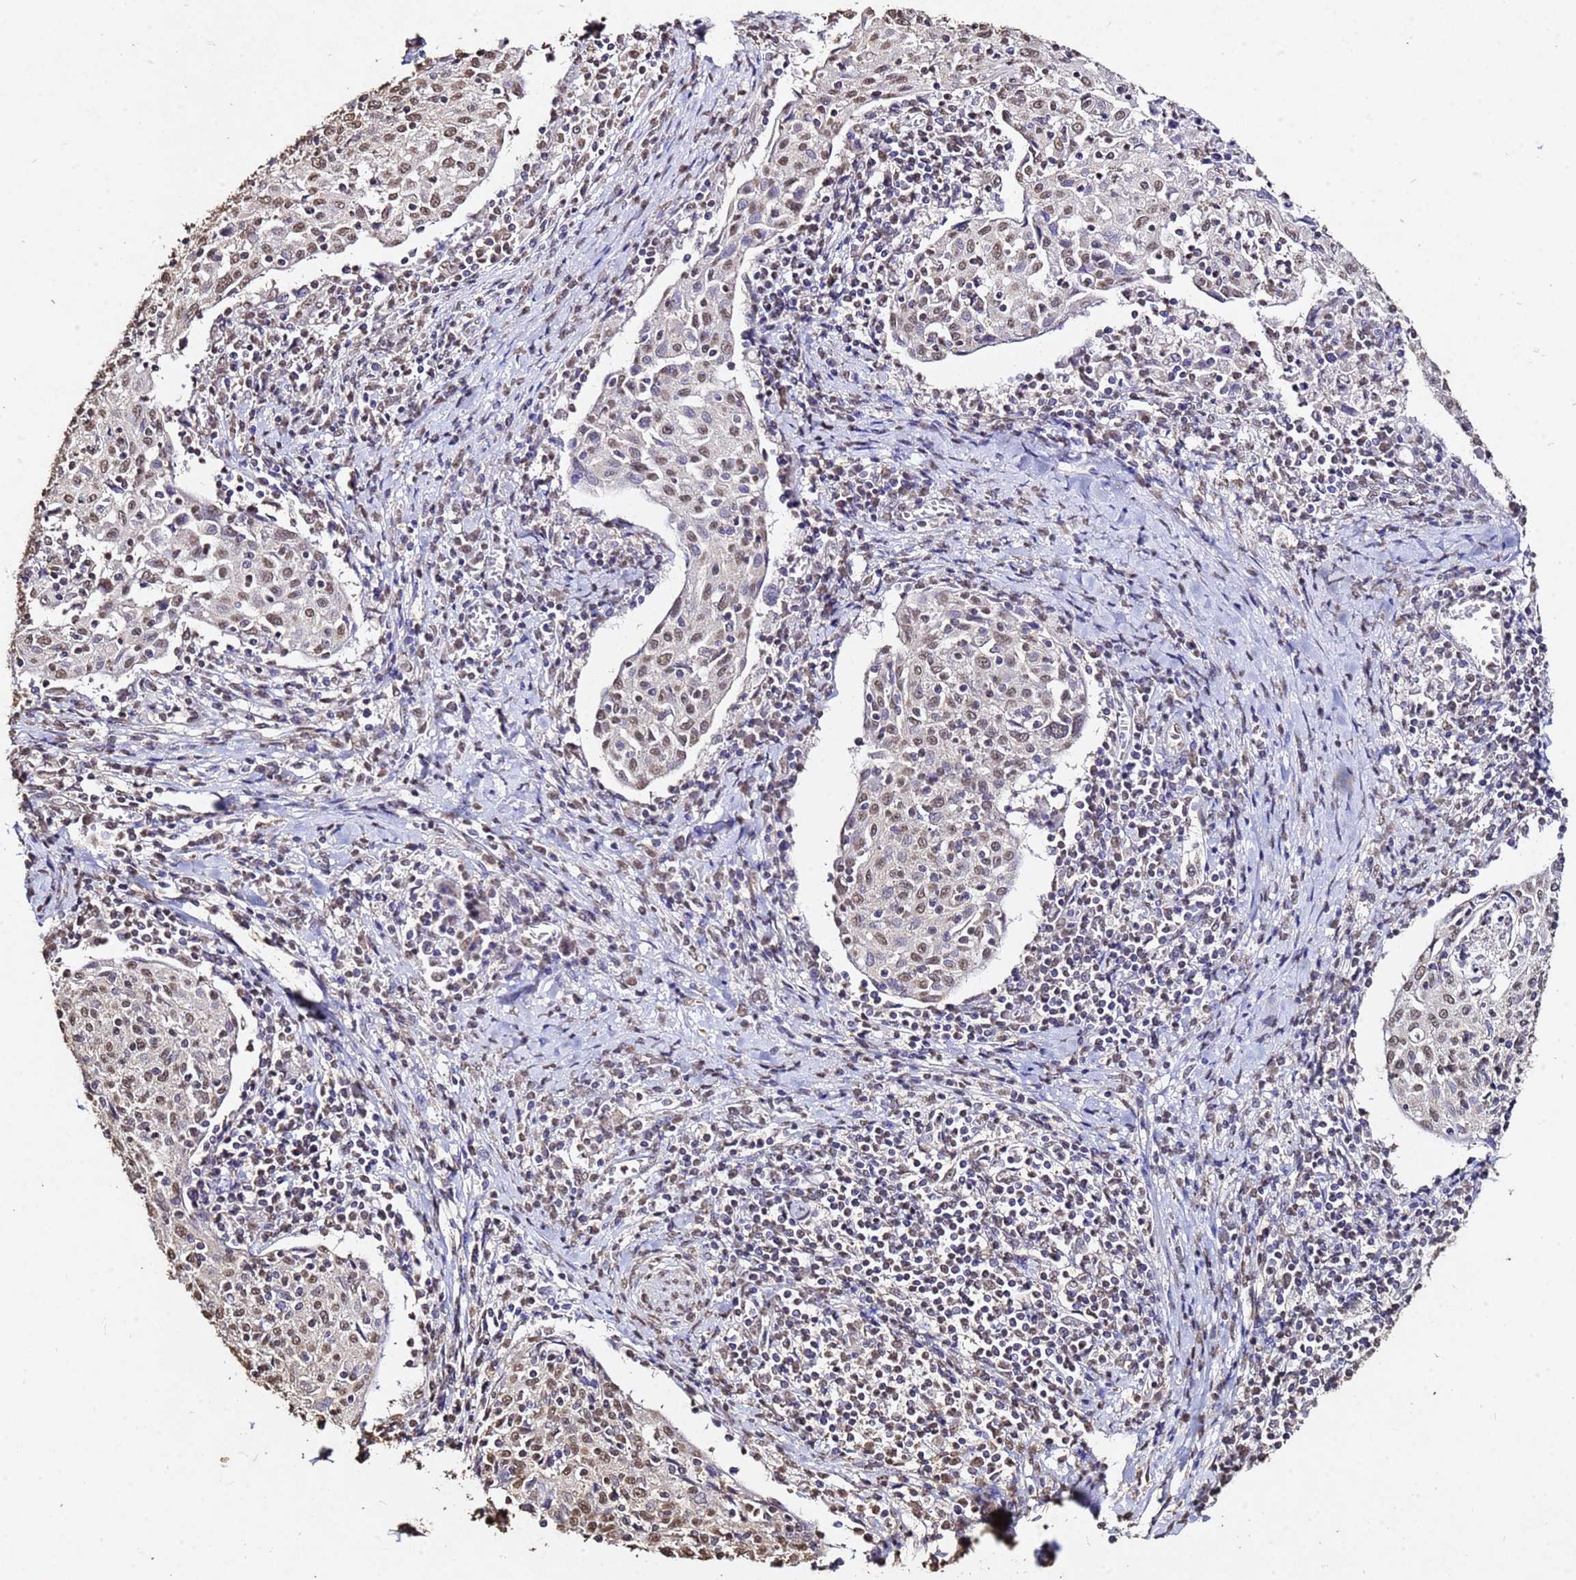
{"staining": {"intensity": "moderate", "quantity": ">75%", "location": "nuclear"}, "tissue": "cervical cancer", "cell_type": "Tumor cells", "image_type": "cancer", "snomed": [{"axis": "morphology", "description": "Squamous cell carcinoma, NOS"}, {"axis": "topography", "description": "Cervix"}], "caption": "Immunohistochemistry (IHC) micrograph of neoplastic tissue: cervical squamous cell carcinoma stained using immunohistochemistry (IHC) demonstrates medium levels of moderate protein expression localized specifically in the nuclear of tumor cells, appearing as a nuclear brown color.", "gene": "MYOCD", "patient": {"sex": "female", "age": 52}}